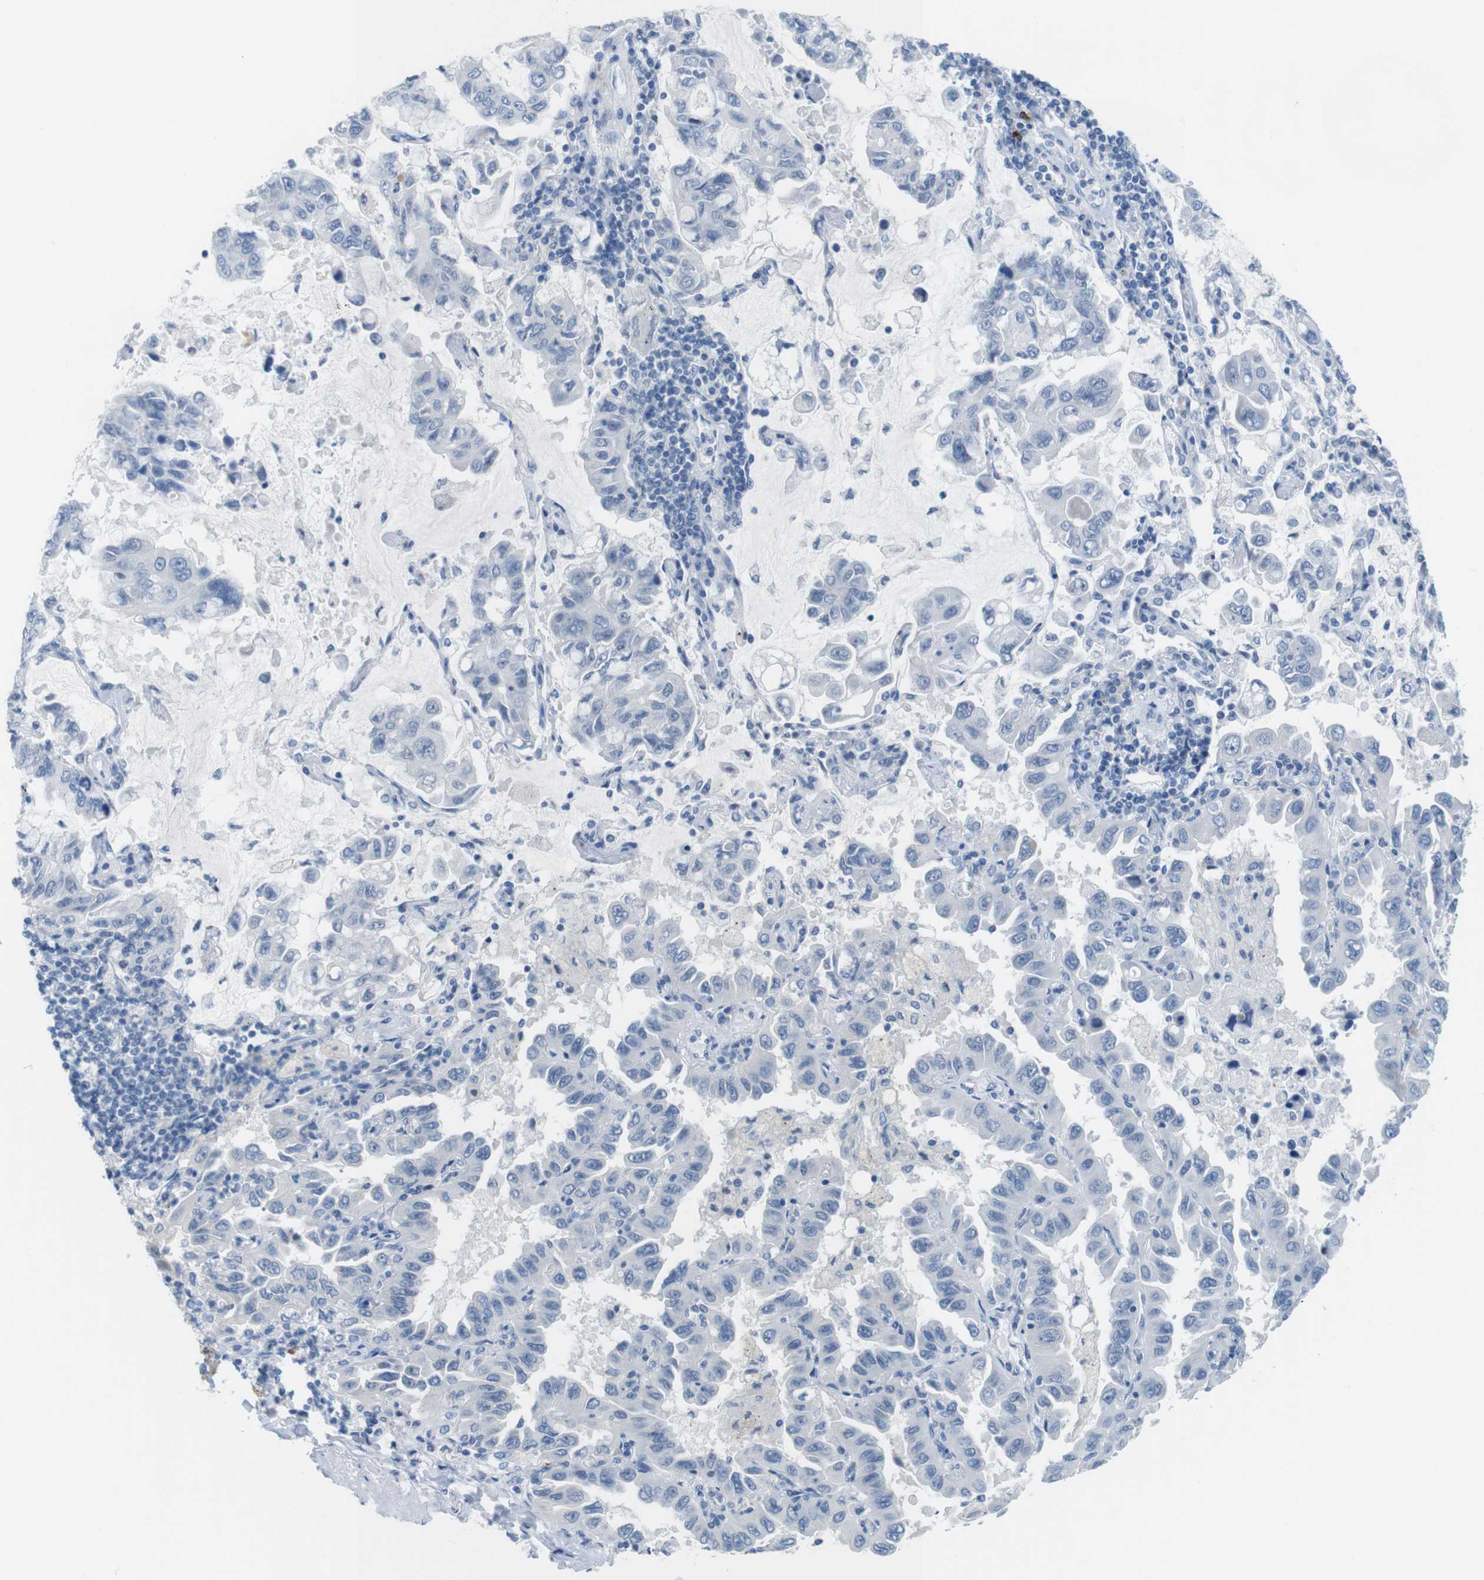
{"staining": {"intensity": "negative", "quantity": "none", "location": "none"}, "tissue": "lung cancer", "cell_type": "Tumor cells", "image_type": "cancer", "snomed": [{"axis": "morphology", "description": "Adenocarcinoma, NOS"}, {"axis": "topography", "description": "Lung"}], "caption": "A high-resolution histopathology image shows IHC staining of lung adenocarcinoma, which demonstrates no significant positivity in tumor cells. The staining is performed using DAB (3,3'-diaminobenzidine) brown chromogen with nuclei counter-stained in using hematoxylin.", "gene": "OPN1SW", "patient": {"sex": "male", "age": 64}}